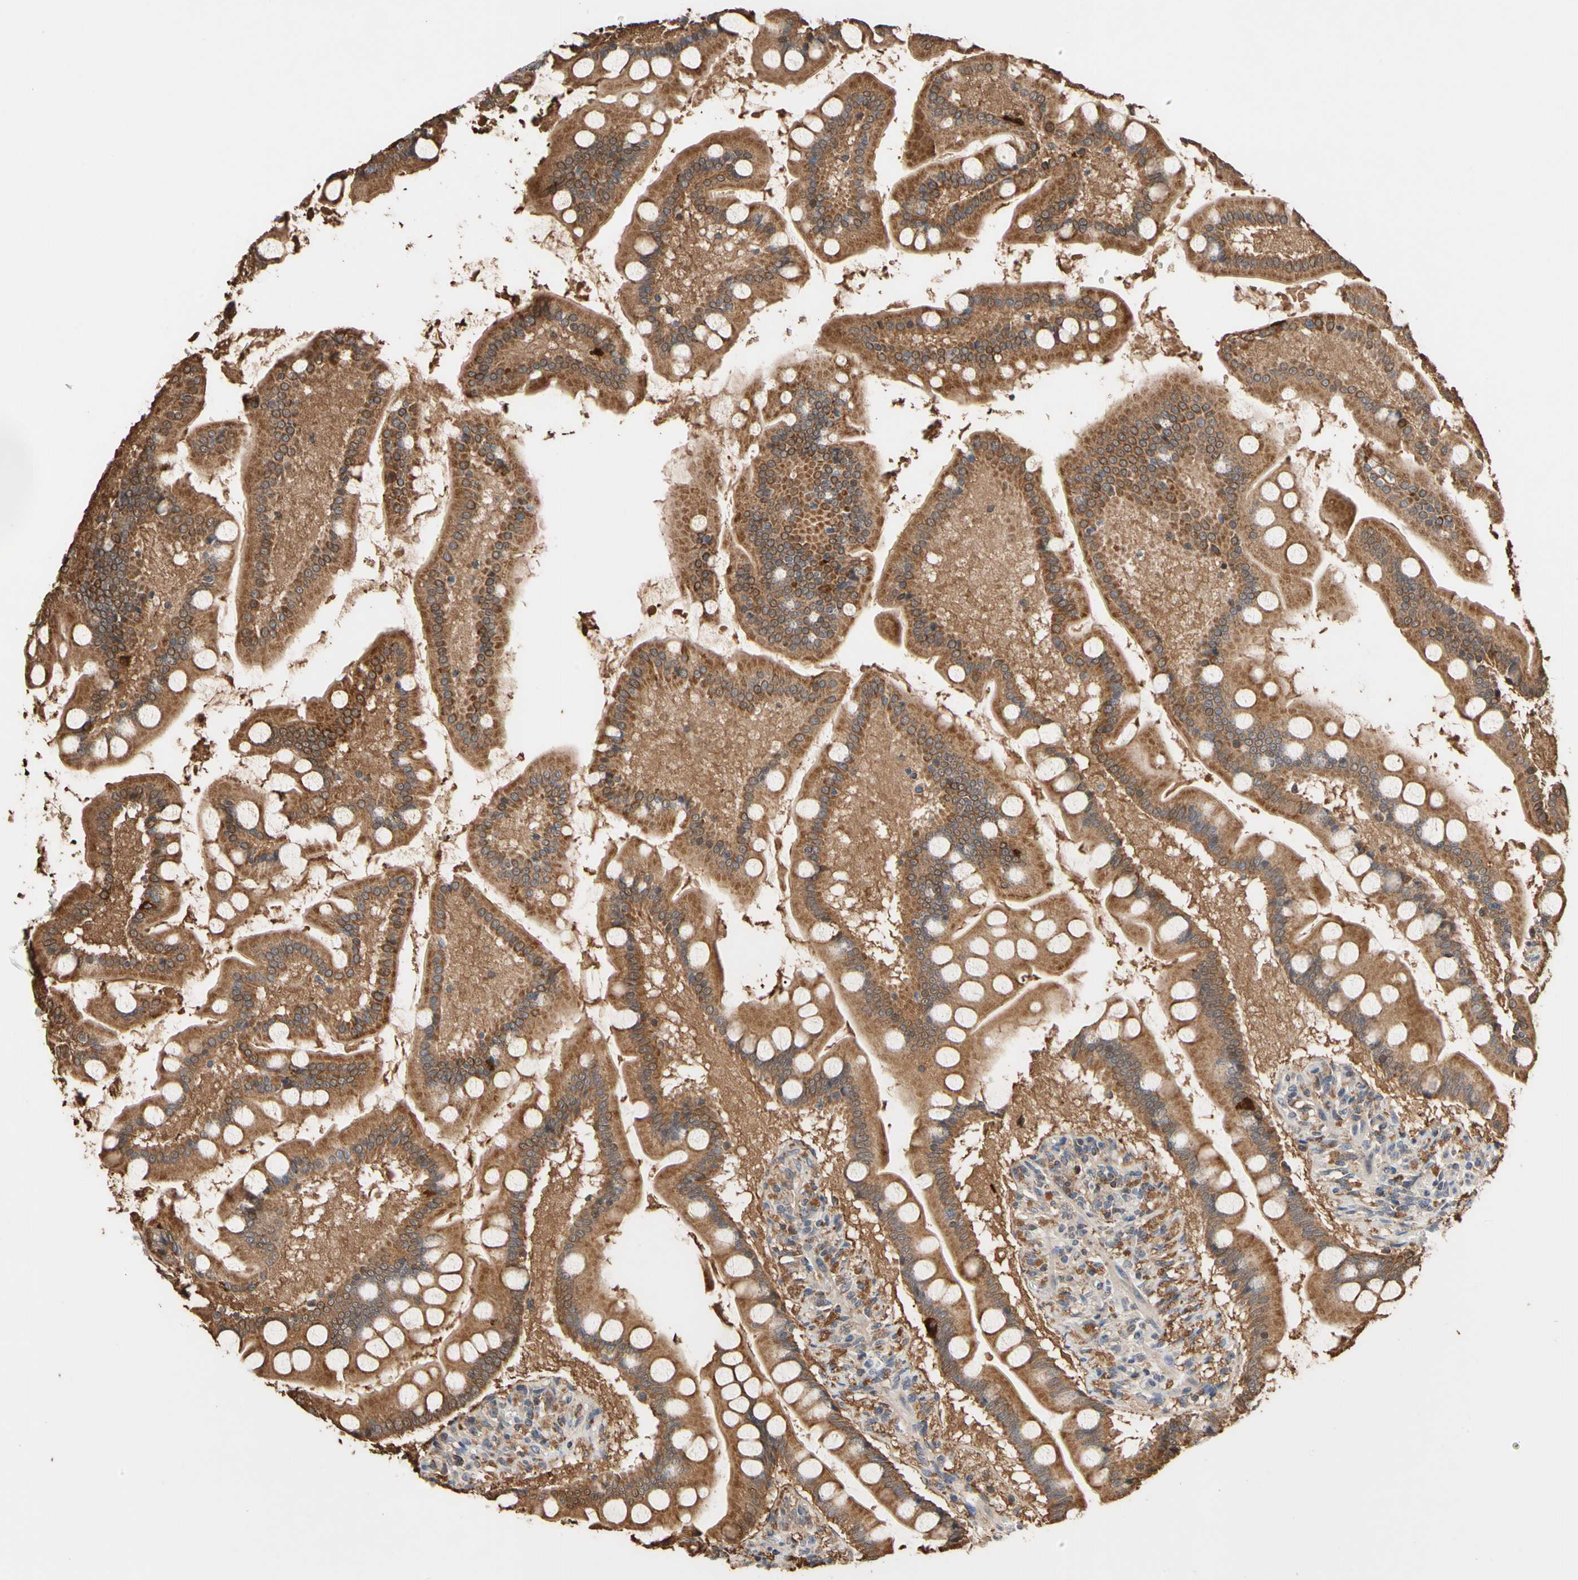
{"staining": {"intensity": "strong", "quantity": ">75%", "location": "cytoplasmic/membranous"}, "tissue": "small intestine", "cell_type": "Glandular cells", "image_type": "normal", "snomed": [{"axis": "morphology", "description": "Normal tissue, NOS"}, {"axis": "topography", "description": "Small intestine"}], "caption": "This image shows unremarkable small intestine stained with immunohistochemistry (IHC) to label a protein in brown. The cytoplasmic/membranous of glandular cells show strong positivity for the protein. Nuclei are counter-stained blue.", "gene": "GPD2", "patient": {"sex": "male", "age": 41}}